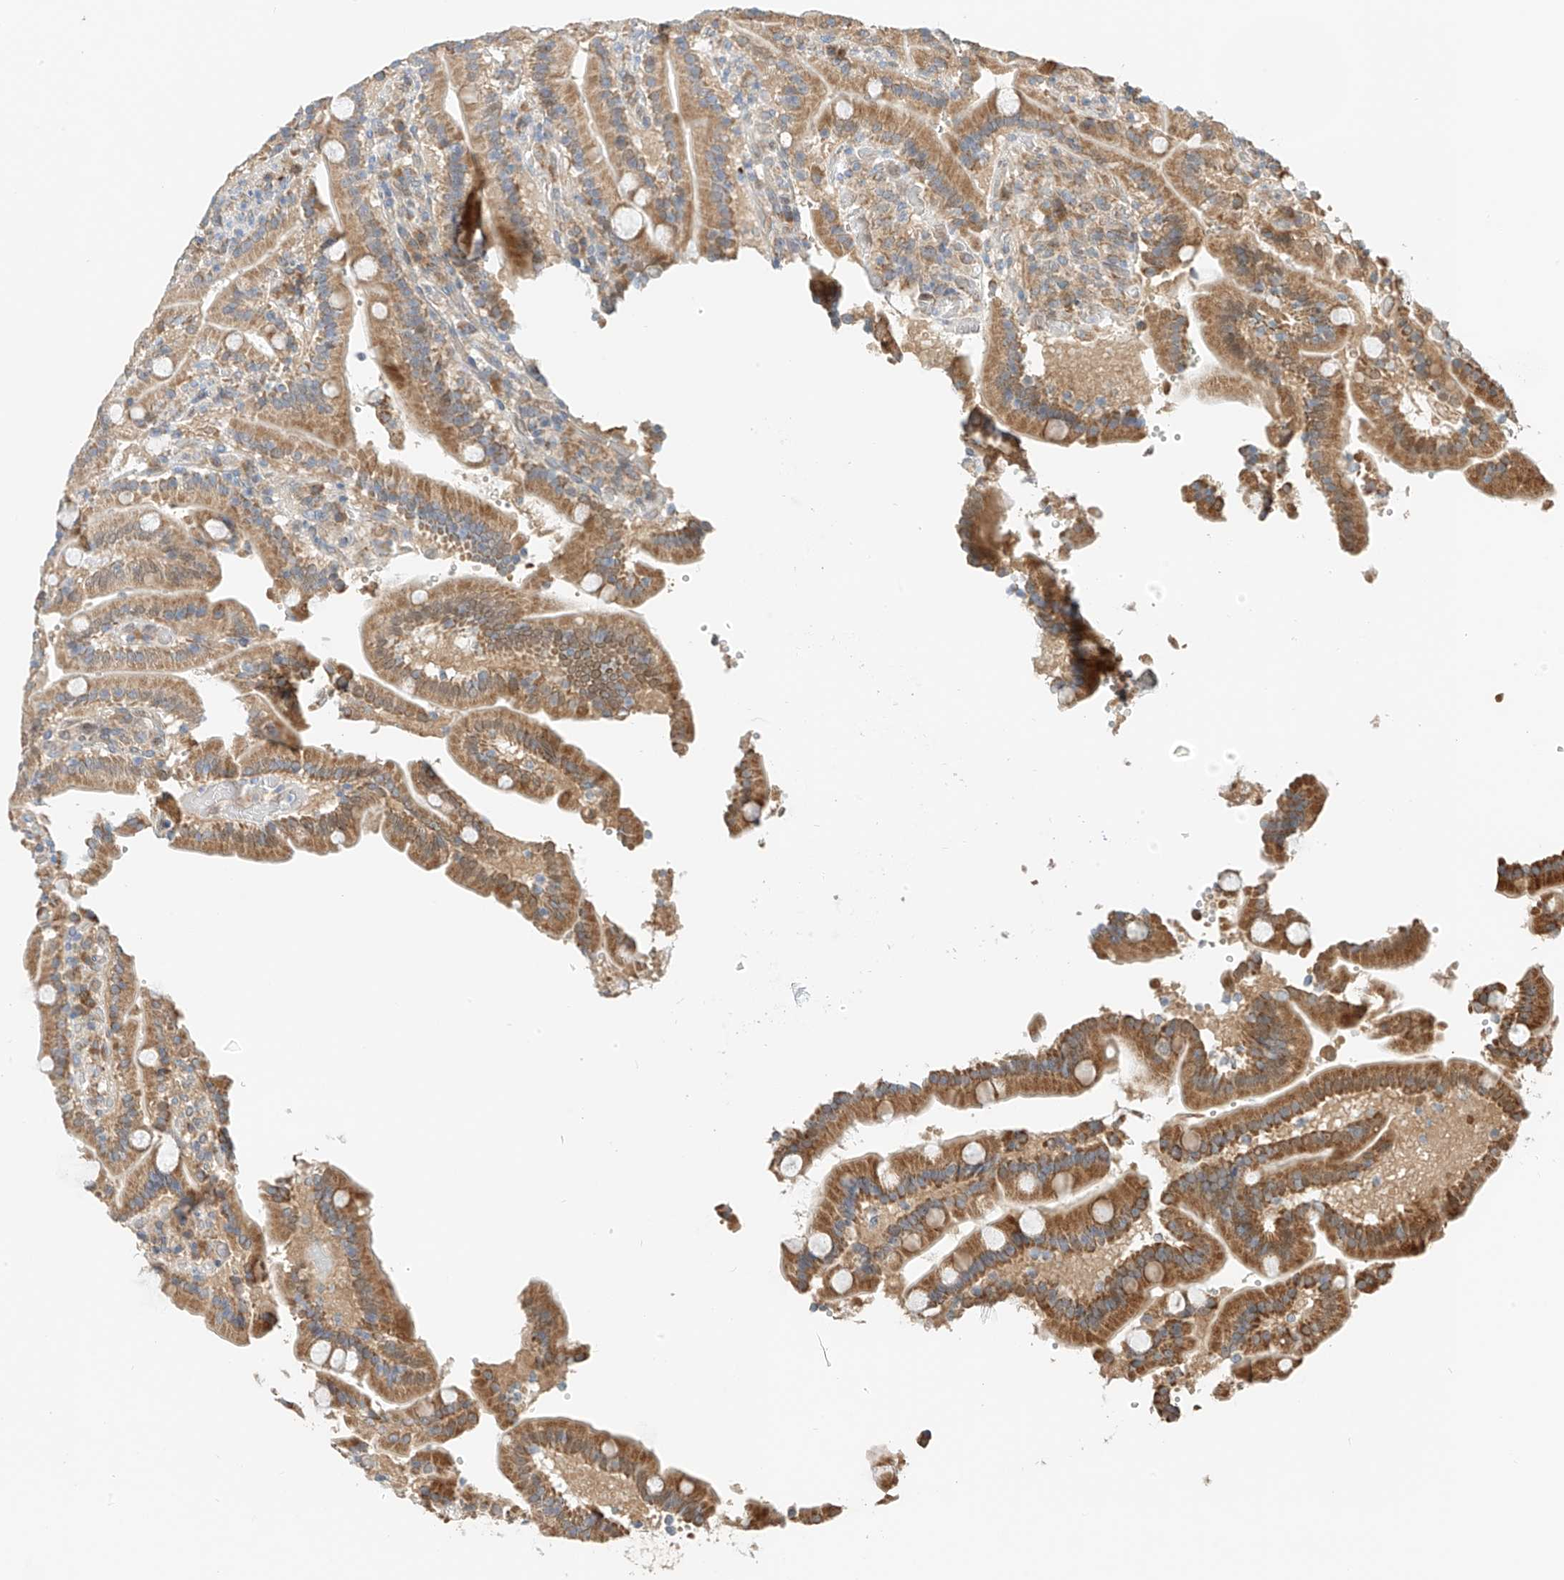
{"staining": {"intensity": "moderate", "quantity": ">75%", "location": "cytoplasmic/membranous"}, "tissue": "duodenum", "cell_type": "Glandular cells", "image_type": "normal", "snomed": [{"axis": "morphology", "description": "Normal tissue, NOS"}, {"axis": "topography", "description": "Duodenum"}], "caption": "A brown stain labels moderate cytoplasmic/membranous positivity of a protein in glandular cells of benign duodenum.", "gene": "PPA2", "patient": {"sex": "female", "age": 62}}